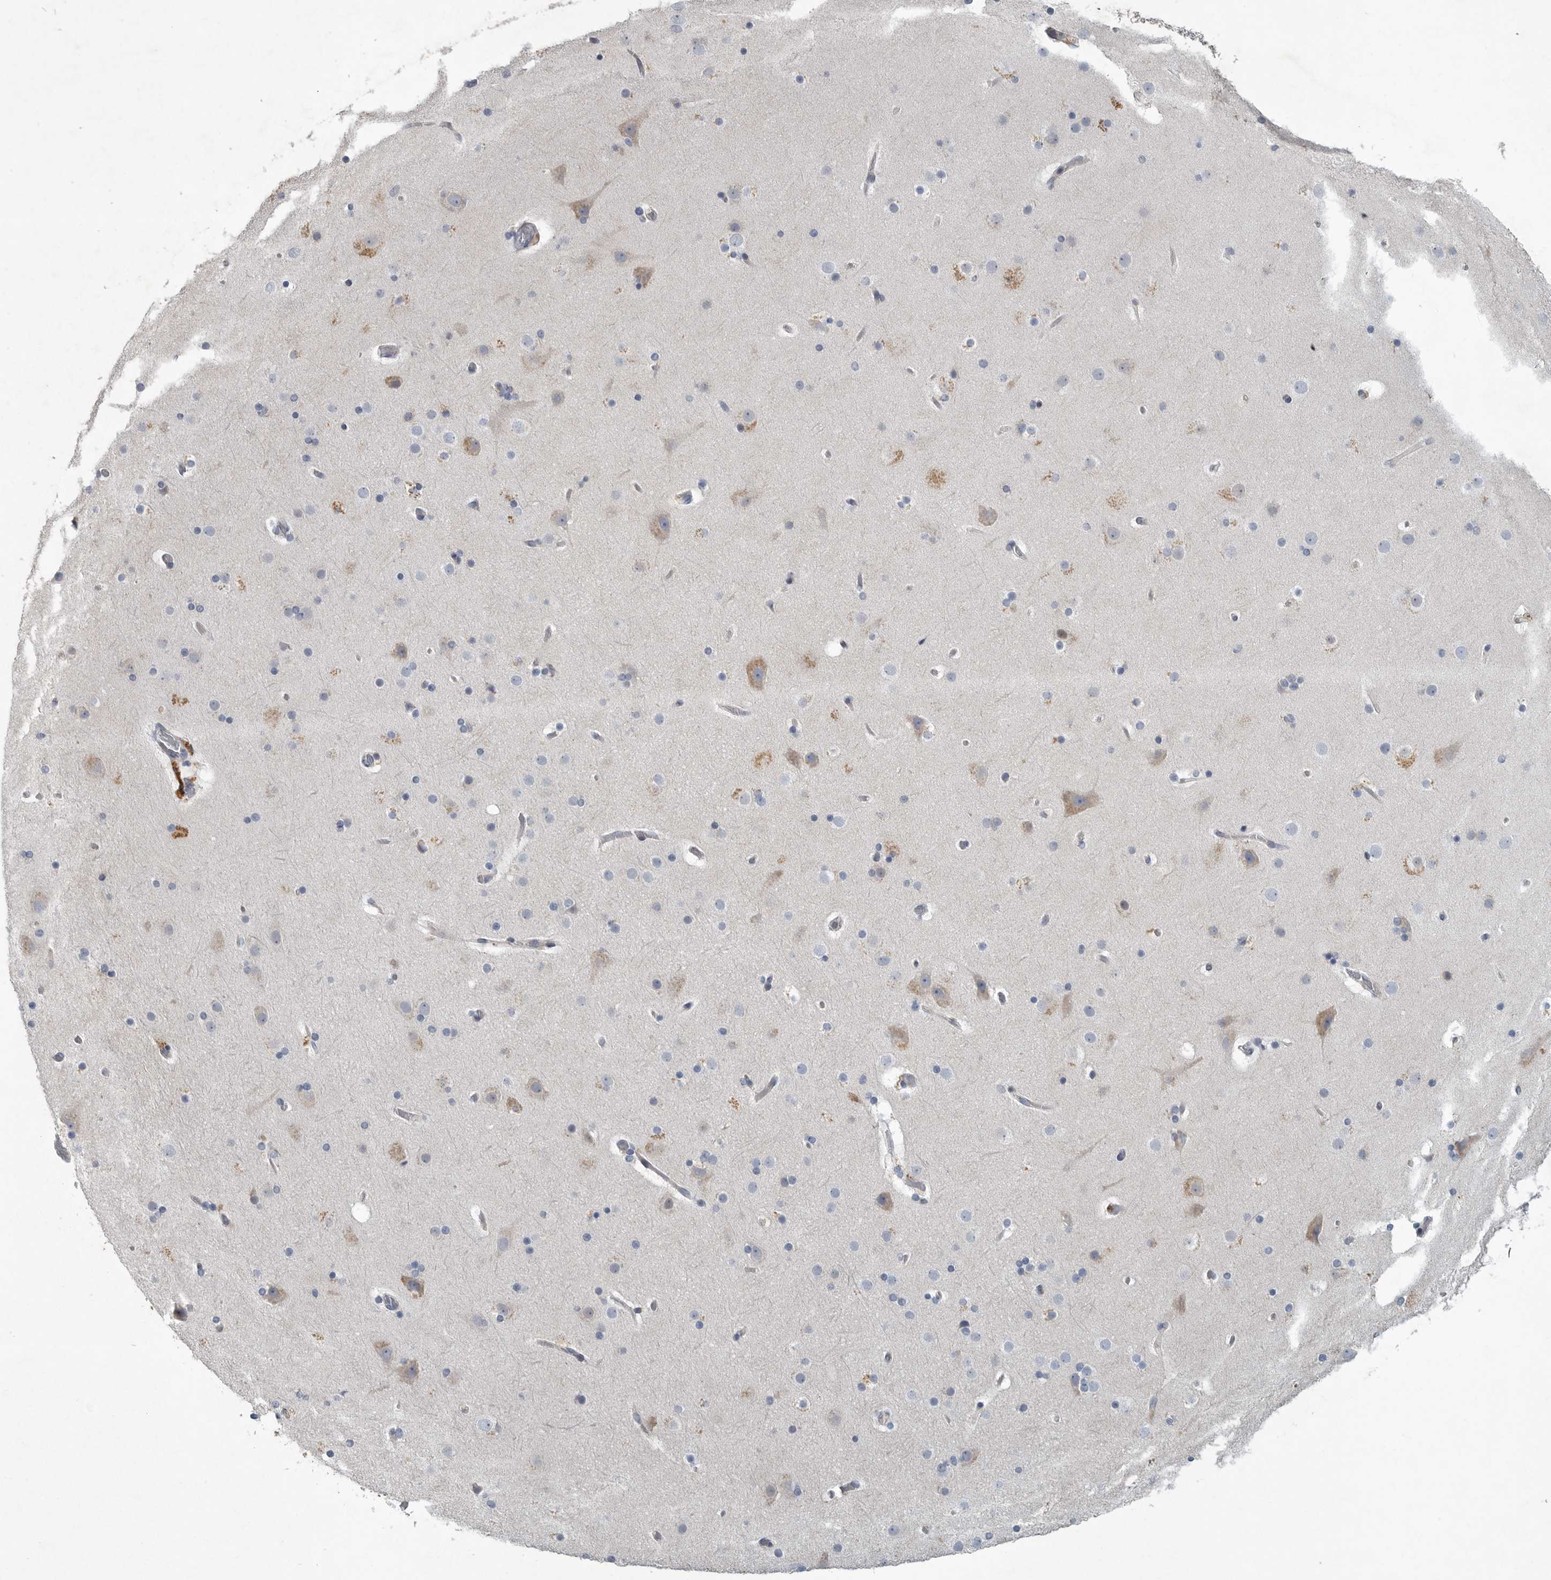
{"staining": {"intensity": "negative", "quantity": "none", "location": "none"}, "tissue": "cerebral cortex", "cell_type": "Endothelial cells", "image_type": "normal", "snomed": [{"axis": "morphology", "description": "Normal tissue, NOS"}, {"axis": "topography", "description": "Cerebral cortex"}], "caption": "The immunohistochemistry (IHC) histopathology image has no significant positivity in endothelial cells of cerebral cortex. (IHC, brightfield microscopy, high magnification).", "gene": "MINPP1", "patient": {"sex": "male", "age": 57}}